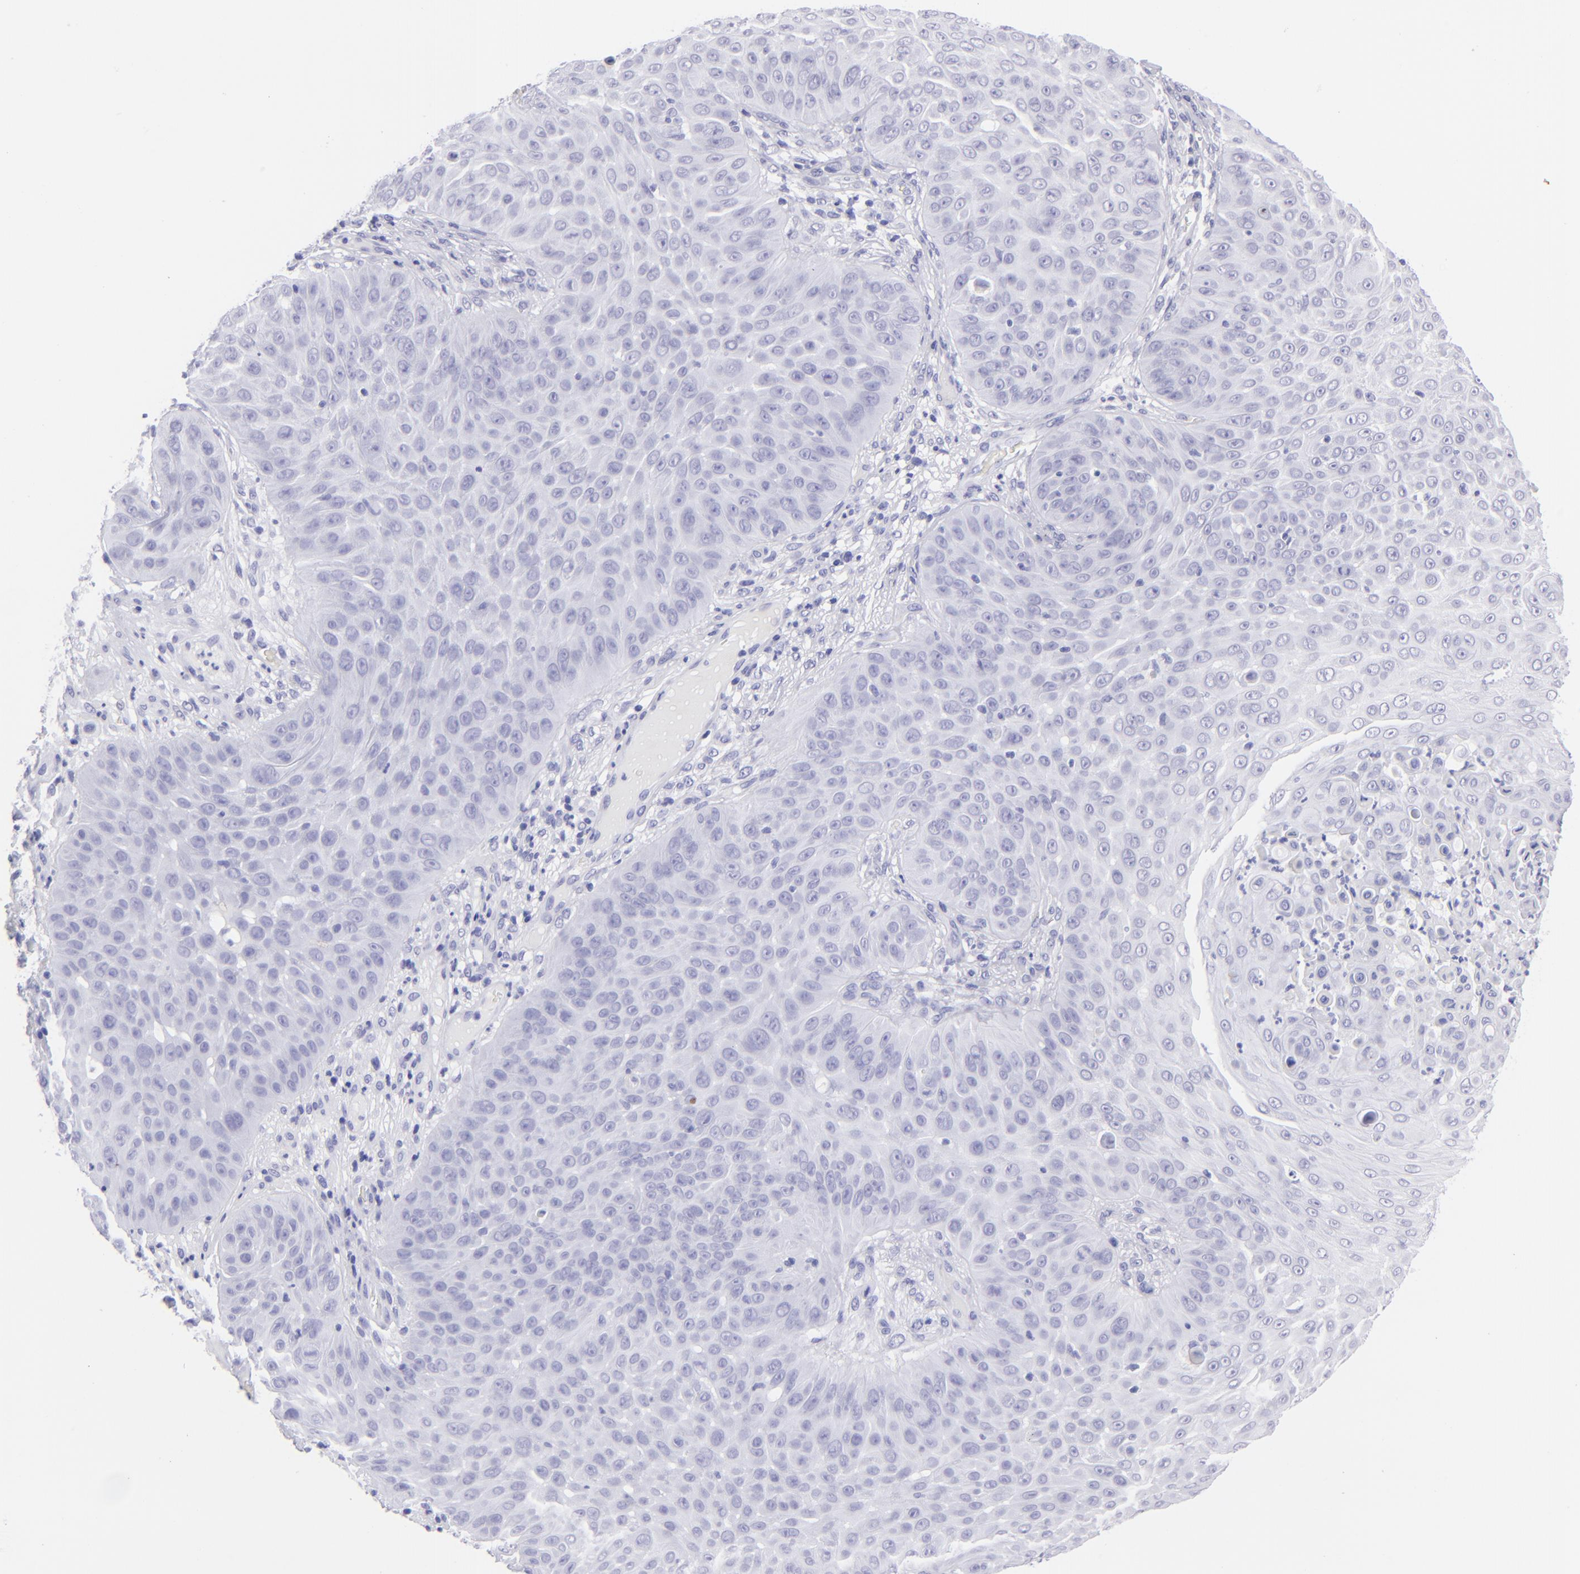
{"staining": {"intensity": "negative", "quantity": "none", "location": "none"}, "tissue": "skin cancer", "cell_type": "Tumor cells", "image_type": "cancer", "snomed": [{"axis": "morphology", "description": "Squamous cell carcinoma, NOS"}, {"axis": "topography", "description": "Skin"}], "caption": "Skin cancer (squamous cell carcinoma) was stained to show a protein in brown. There is no significant staining in tumor cells.", "gene": "SLC1A3", "patient": {"sex": "male", "age": 82}}